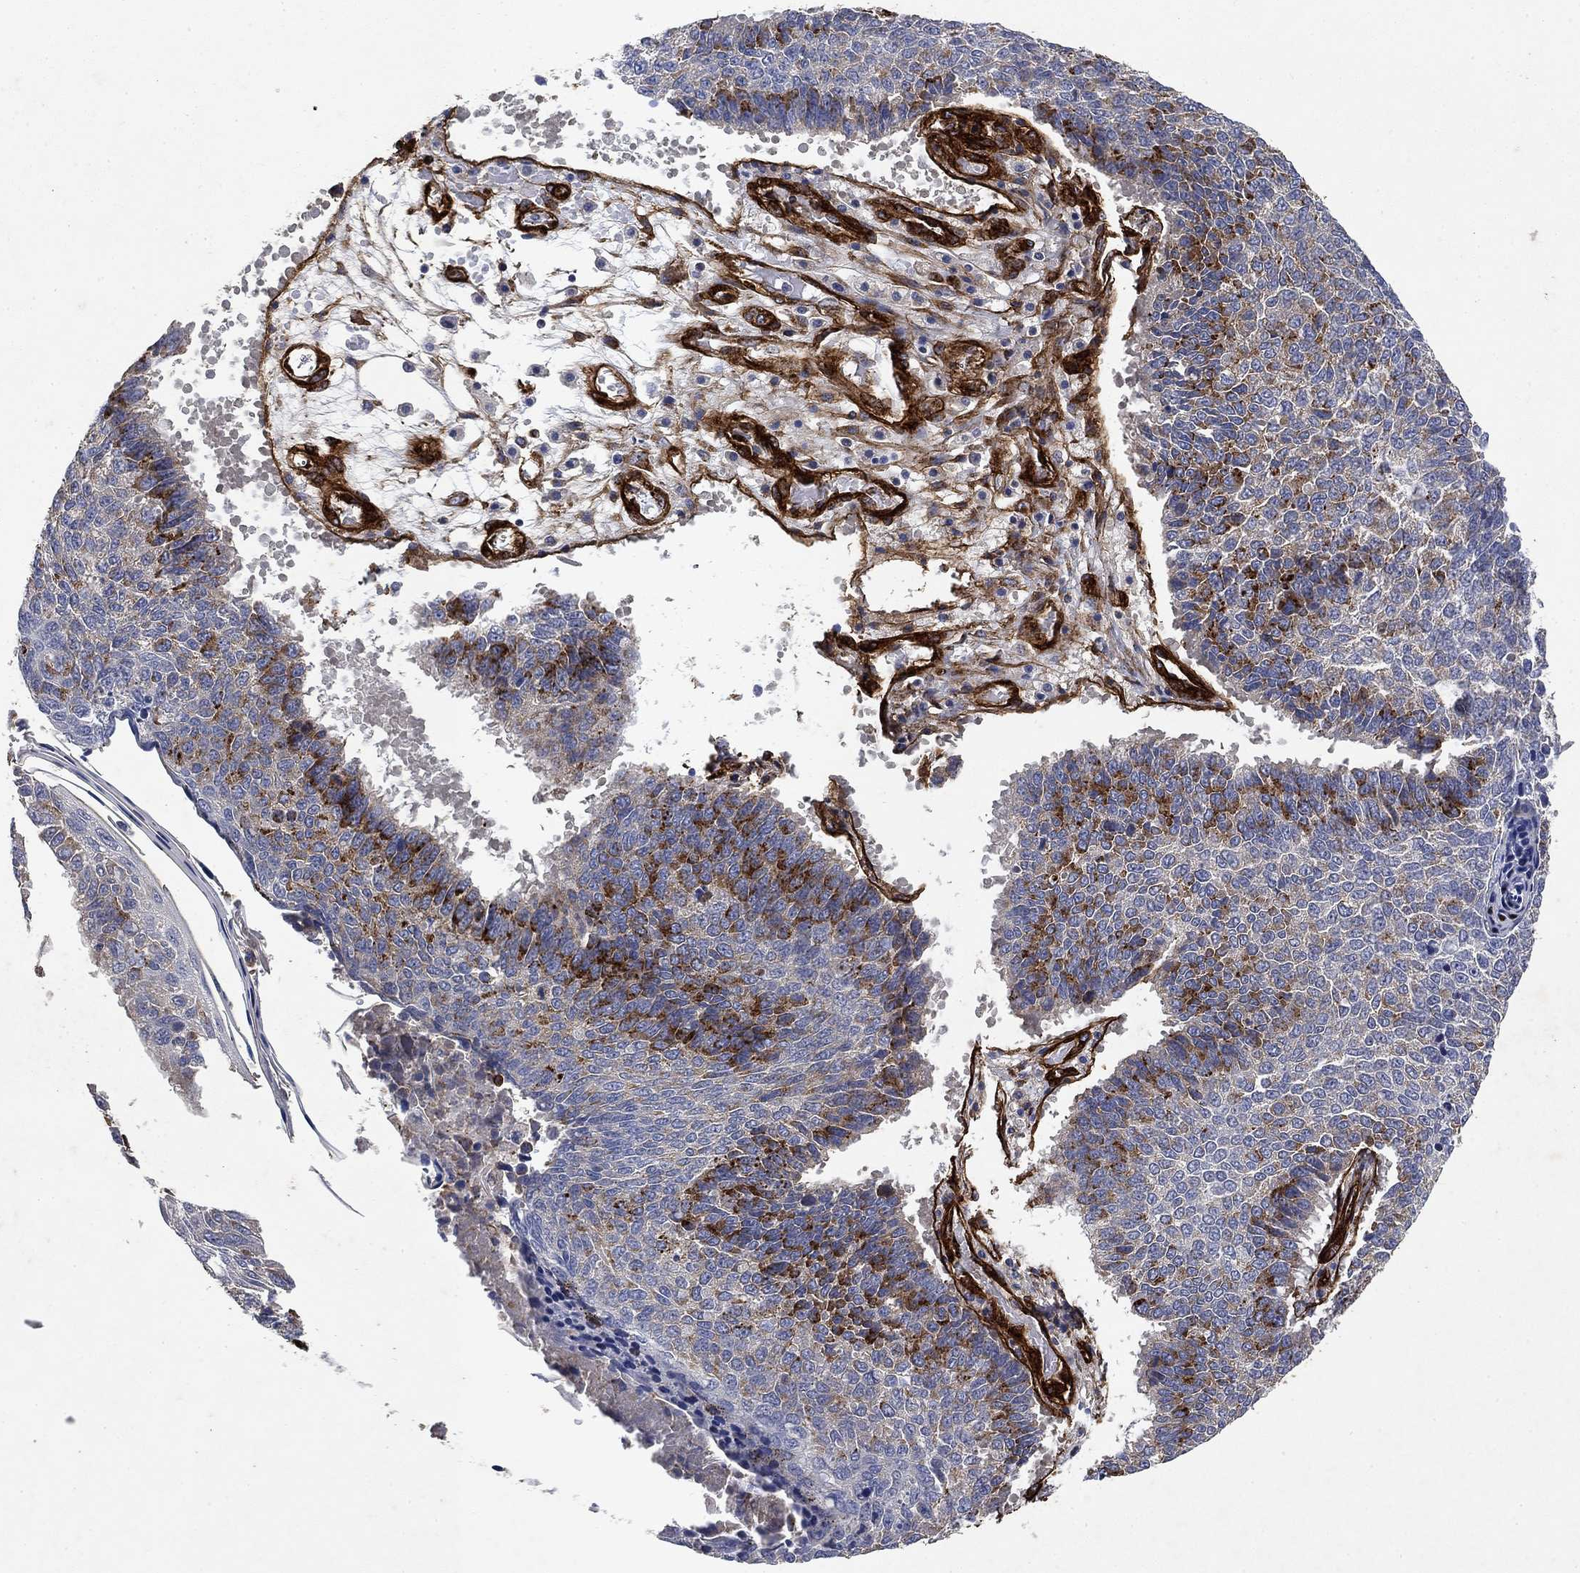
{"staining": {"intensity": "moderate", "quantity": "<25%", "location": "cytoplasmic/membranous"}, "tissue": "lung cancer", "cell_type": "Tumor cells", "image_type": "cancer", "snomed": [{"axis": "morphology", "description": "Squamous cell carcinoma, NOS"}, {"axis": "topography", "description": "Lung"}], "caption": "Human lung cancer stained with a protein marker displays moderate staining in tumor cells.", "gene": "COL4A2", "patient": {"sex": "male", "age": 73}}